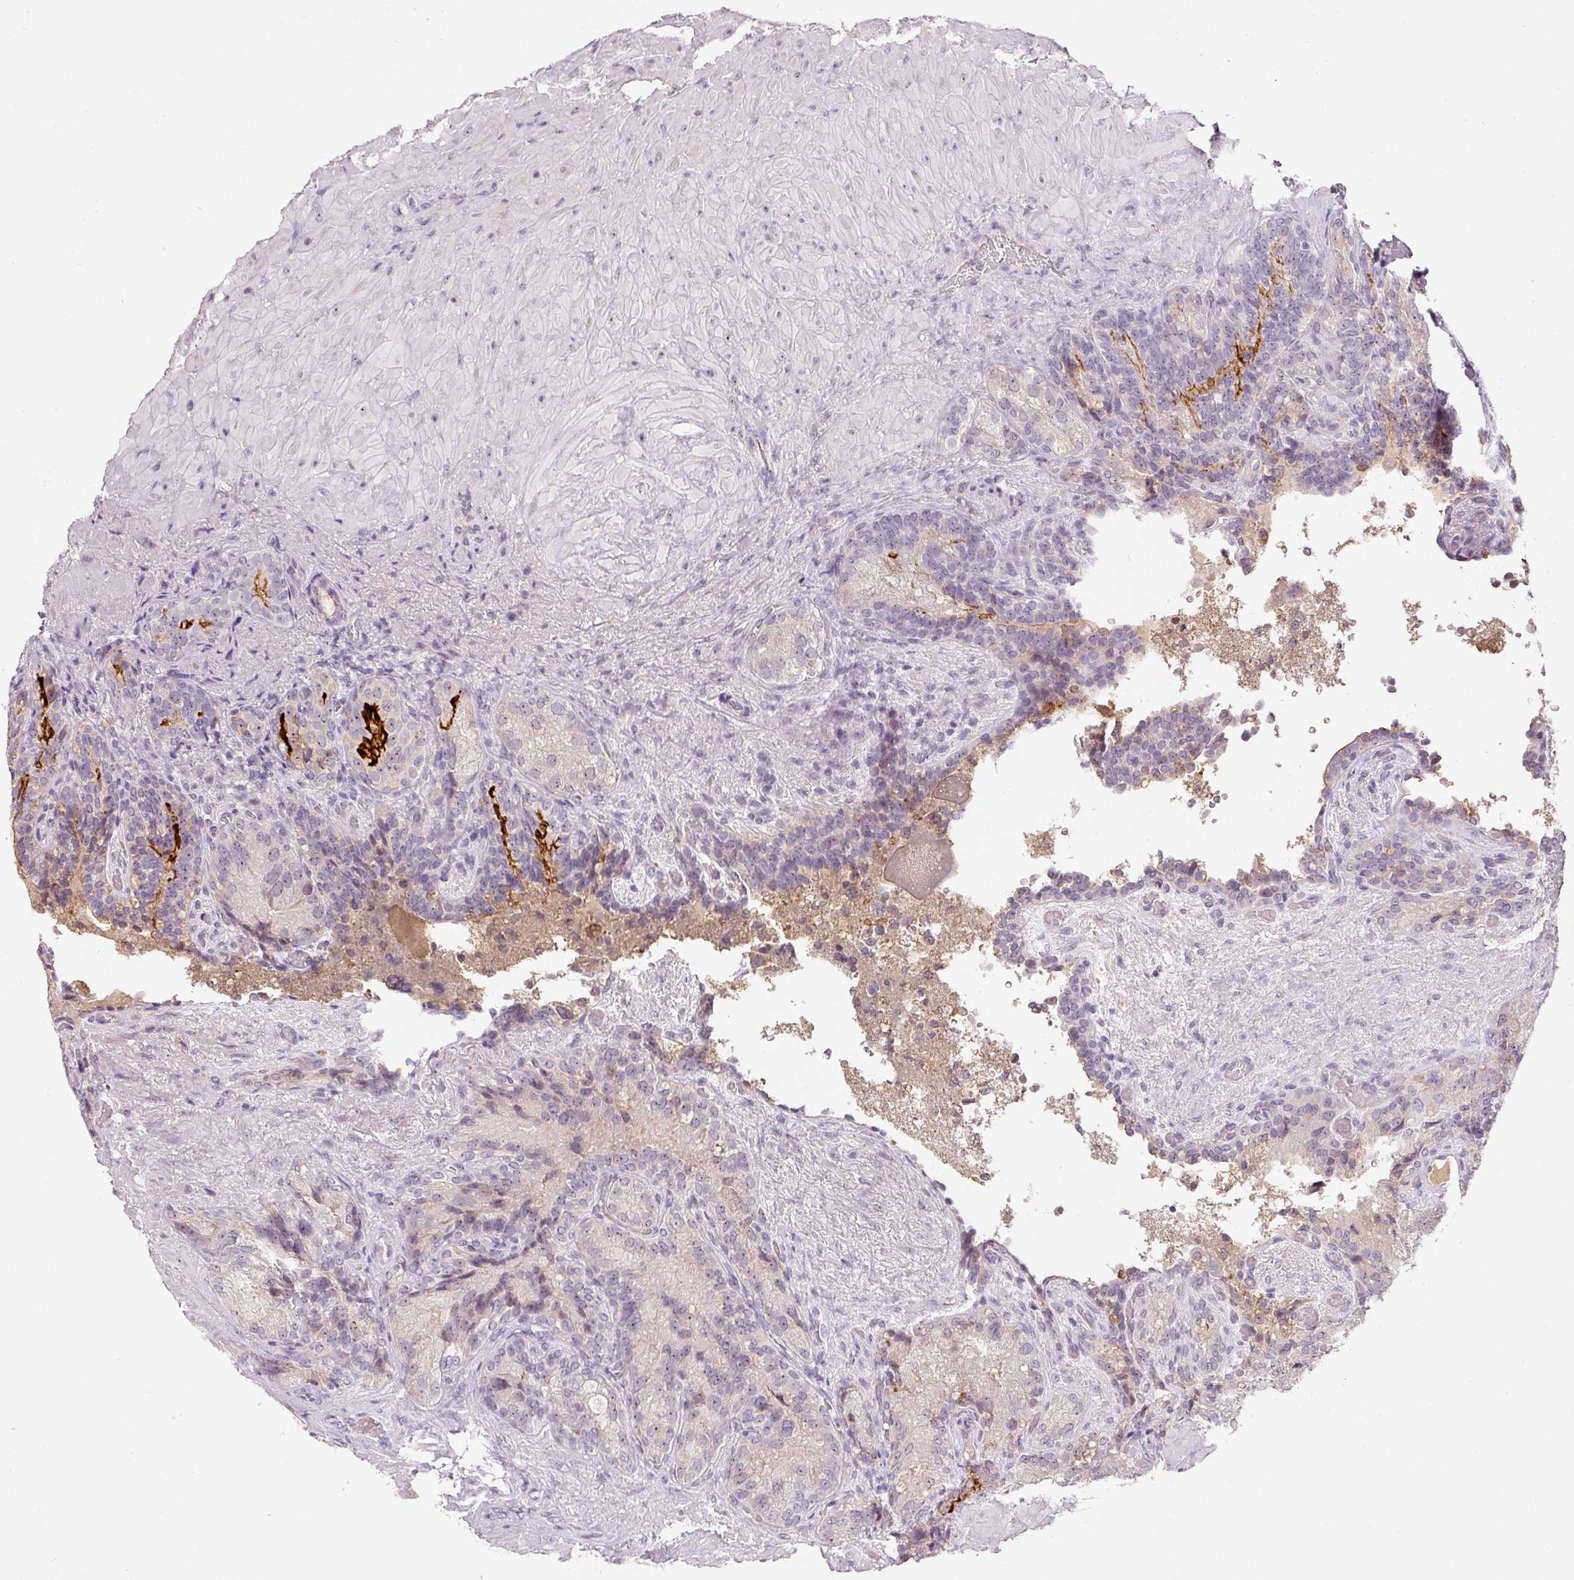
{"staining": {"intensity": "weak", "quantity": "25%-75%", "location": "nuclear"}, "tissue": "seminal vesicle", "cell_type": "Glandular cells", "image_type": "normal", "snomed": [{"axis": "morphology", "description": "Normal tissue, NOS"}, {"axis": "topography", "description": "Seminal veicle"}], "caption": "Seminal vesicle stained with DAB immunohistochemistry (IHC) shows low levels of weak nuclear positivity in approximately 25%-75% of glandular cells.", "gene": "TMEM37", "patient": {"sex": "male", "age": 69}}